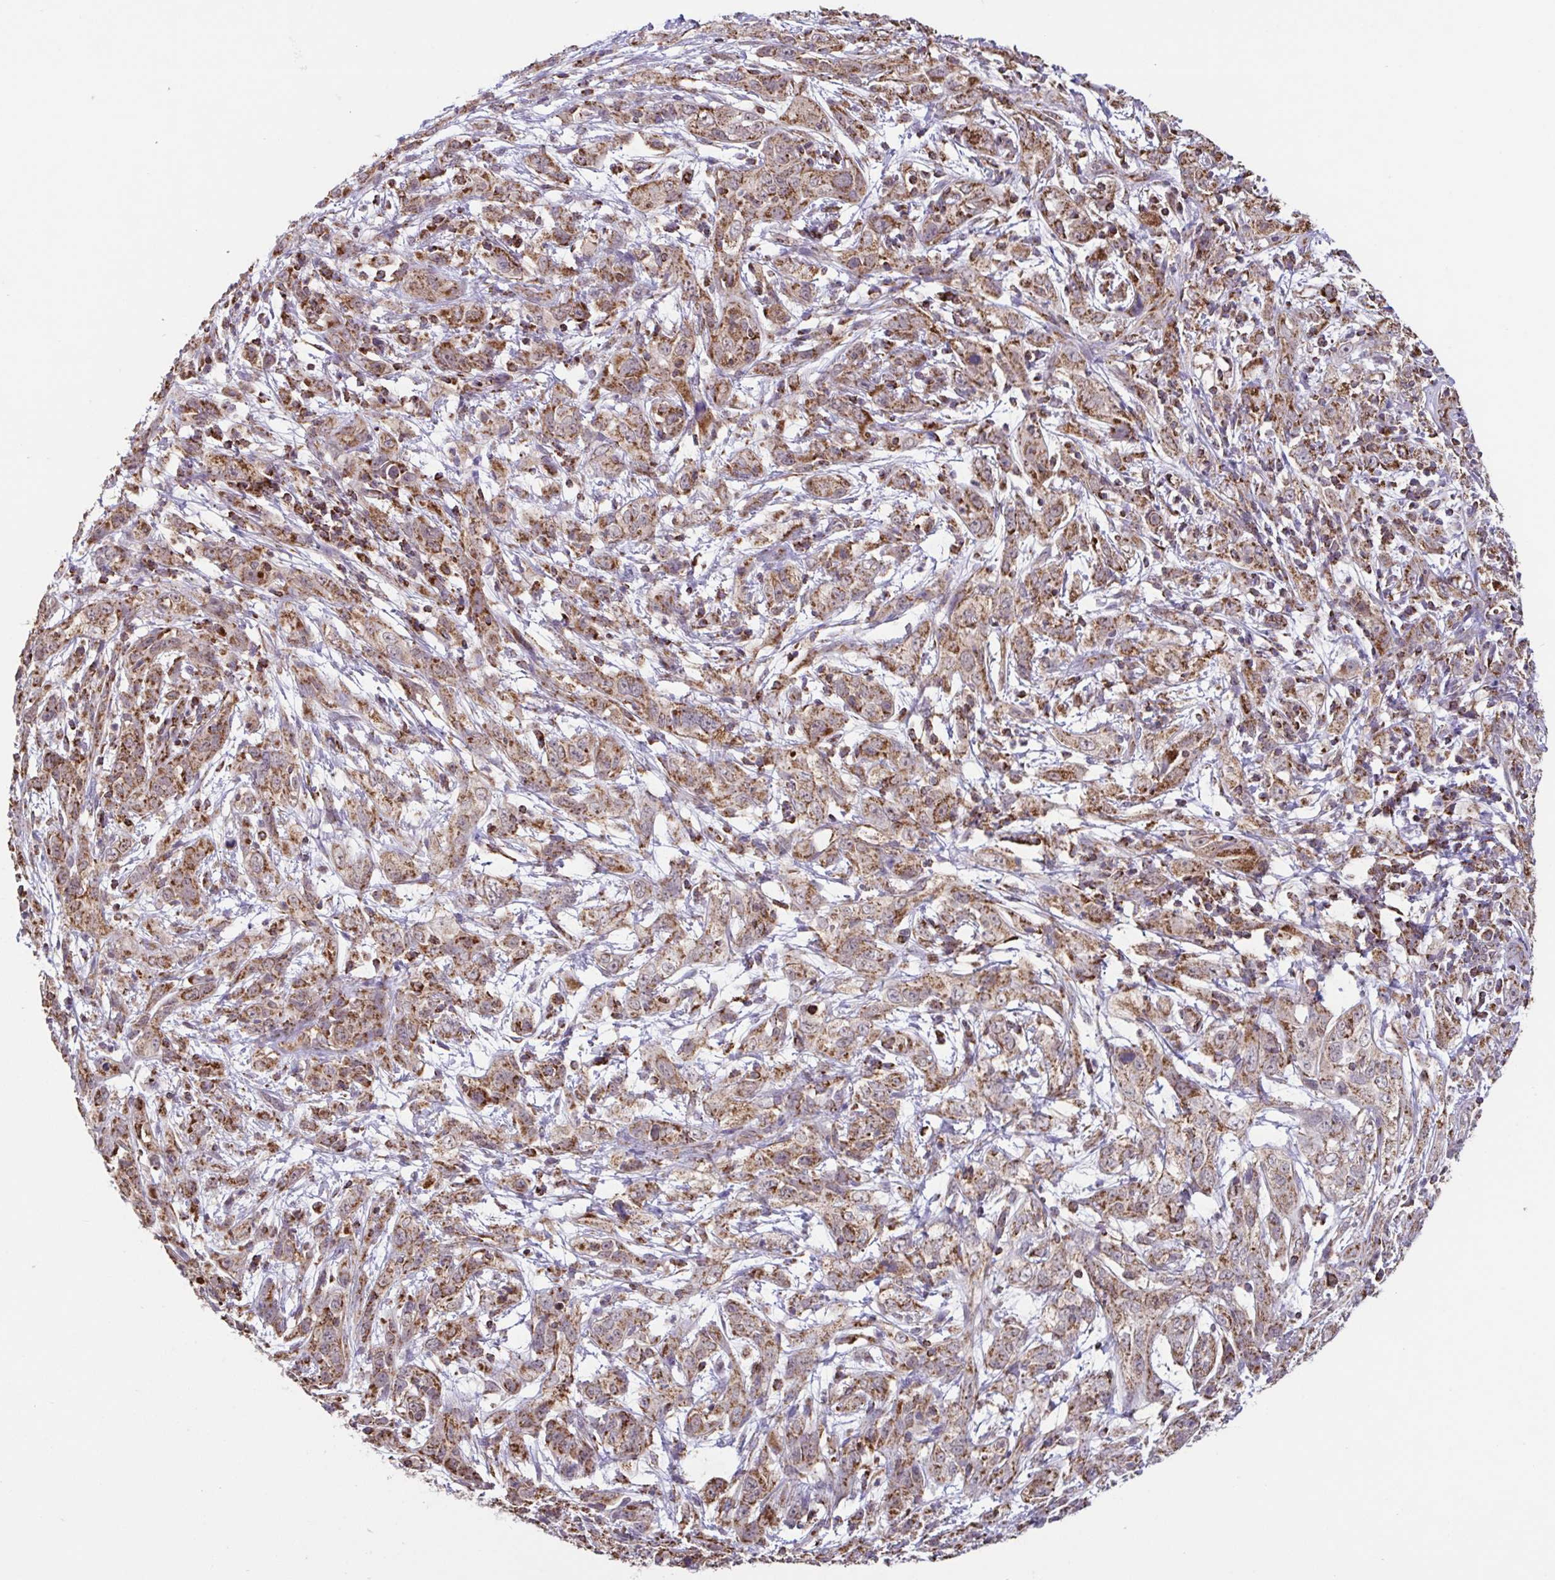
{"staining": {"intensity": "moderate", "quantity": "25%-75%", "location": "cytoplasmic/membranous"}, "tissue": "cervical cancer", "cell_type": "Tumor cells", "image_type": "cancer", "snomed": [{"axis": "morphology", "description": "Adenocarcinoma, NOS"}, {"axis": "topography", "description": "Cervix"}], "caption": "Adenocarcinoma (cervical) stained for a protein displays moderate cytoplasmic/membranous positivity in tumor cells. (DAB (3,3'-diaminobenzidine) IHC, brown staining for protein, blue staining for nuclei).", "gene": "DIP2B", "patient": {"sex": "female", "age": 40}}